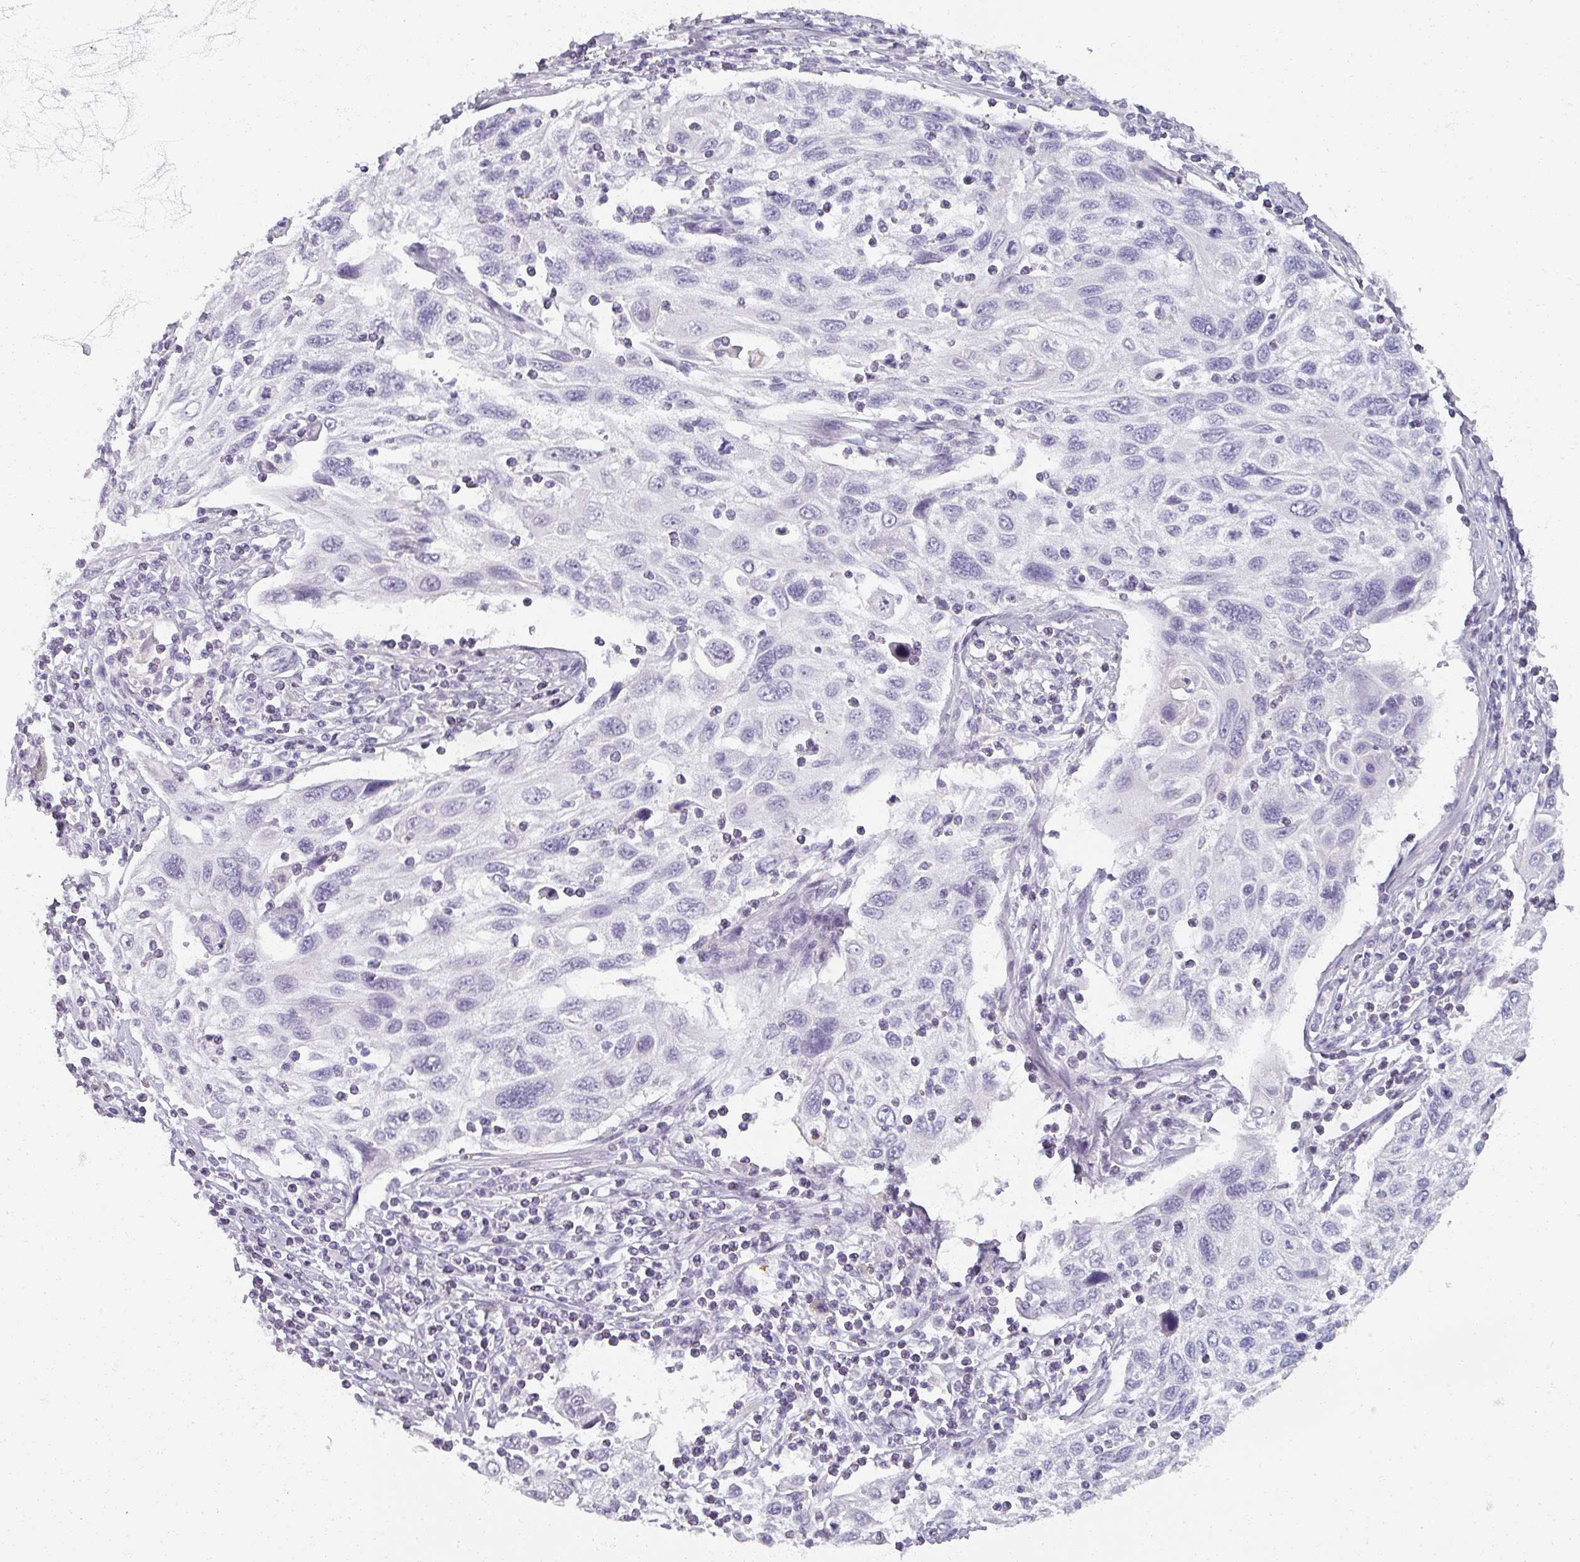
{"staining": {"intensity": "negative", "quantity": "none", "location": "none"}, "tissue": "cervical cancer", "cell_type": "Tumor cells", "image_type": "cancer", "snomed": [{"axis": "morphology", "description": "Squamous cell carcinoma, NOS"}, {"axis": "topography", "description": "Cervix"}], "caption": "Immunohistochemistry (IHC) of human cervical cancer displays no expression in tumor cells.", "gene": "REG3G", "patient": {"sex": "female", "age": 70}}